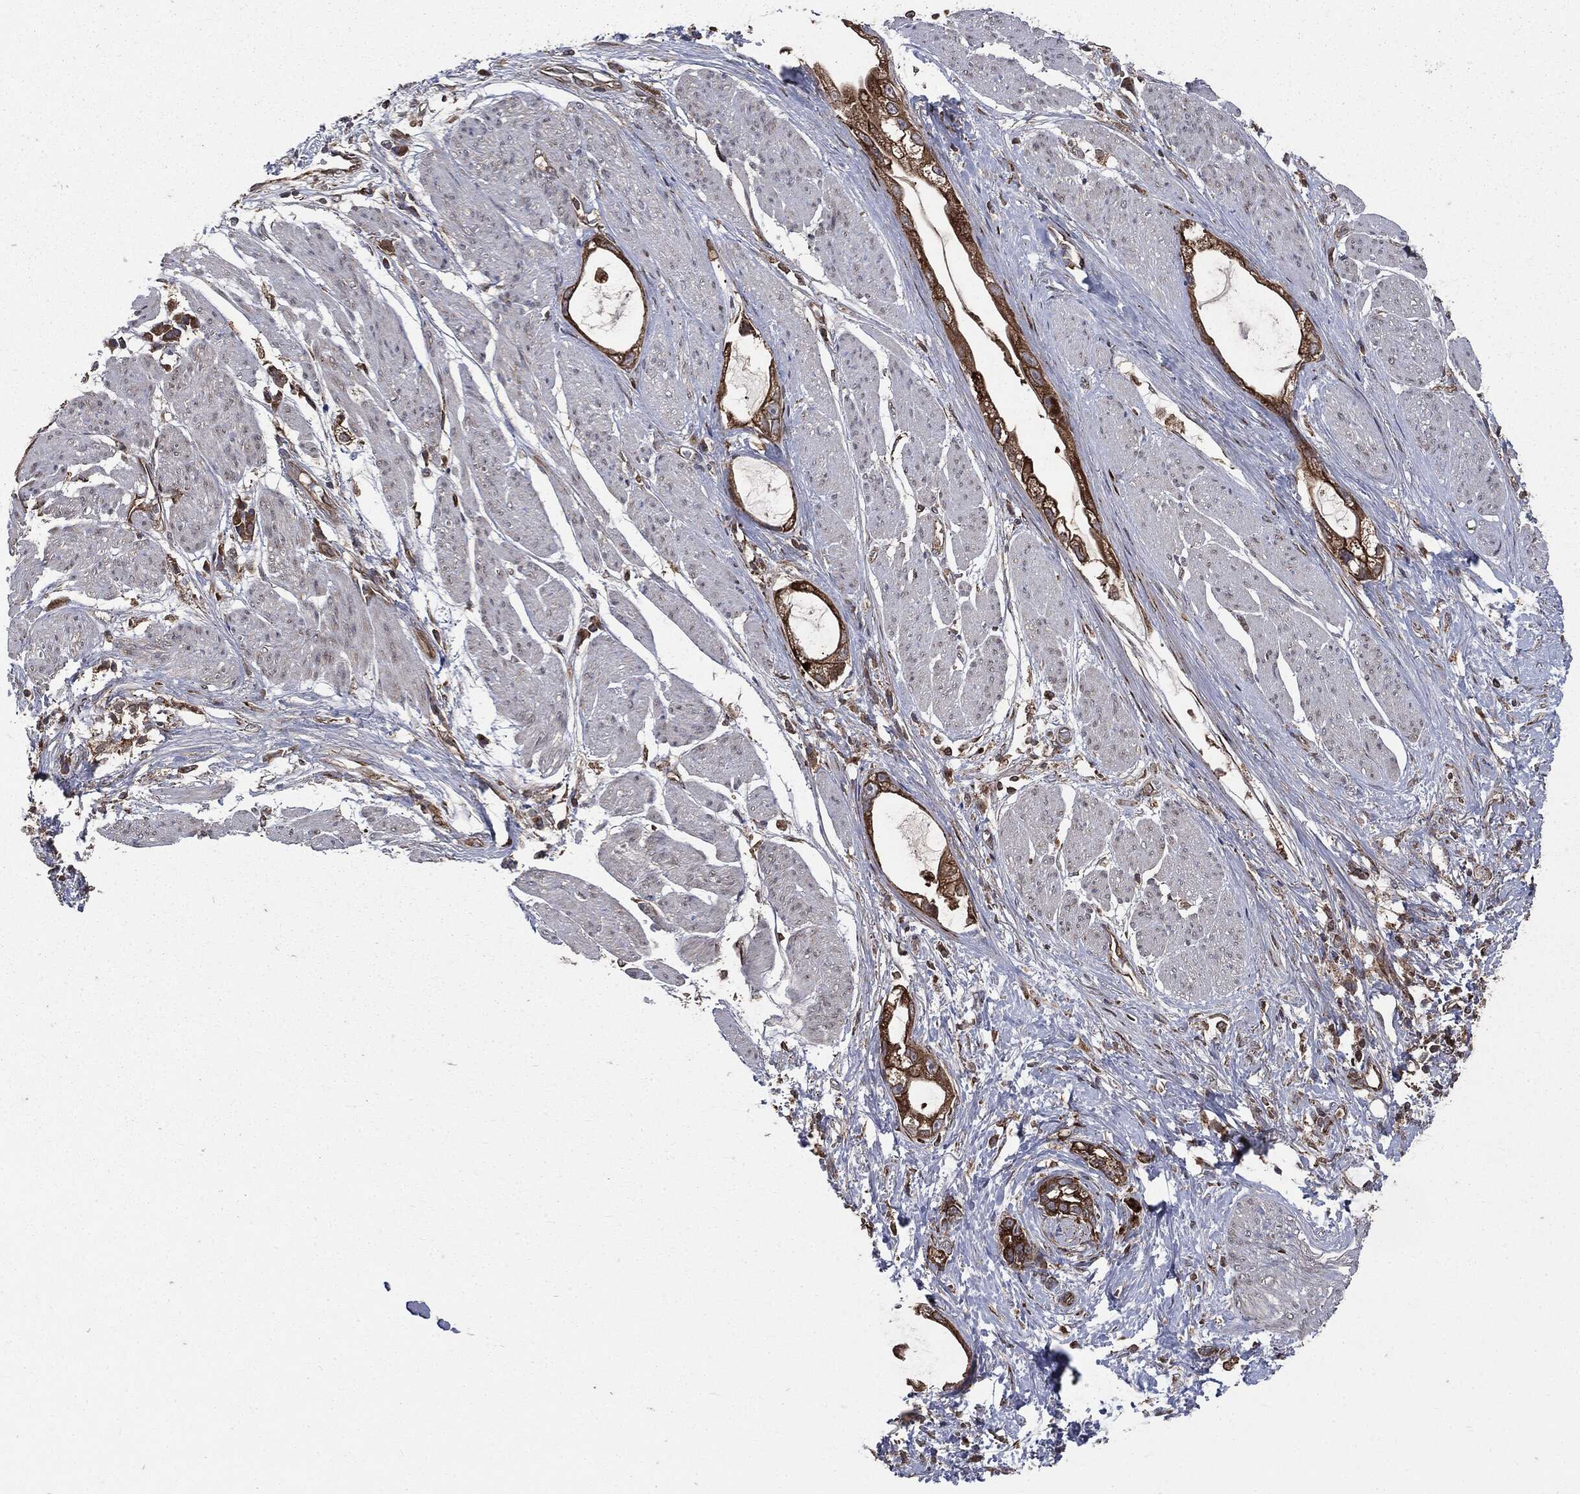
{"staining": {"intensity": "strong", "quantity": ">75%", "location": "cytoplasmic/membranous"}, "tissue": "stomach cancer", "cell_type": "Tumor cells", "image_type": "cancer", "snomed": [{"axis": "morphology", "description": "Adenocarcinoma, NOS"}, {"axis": "topography", "description": "Stomach"}], "caption": "A histopathology image of human stomach cancer (adenocarcinoma) stained for a protein shows strong cytoplasmic/membranous brown staining in tumor cells. (IHC, brightfield microscopy, high magnification).", "gene": "PLOD3", "patient": {"sex": "male", "age": 55}}